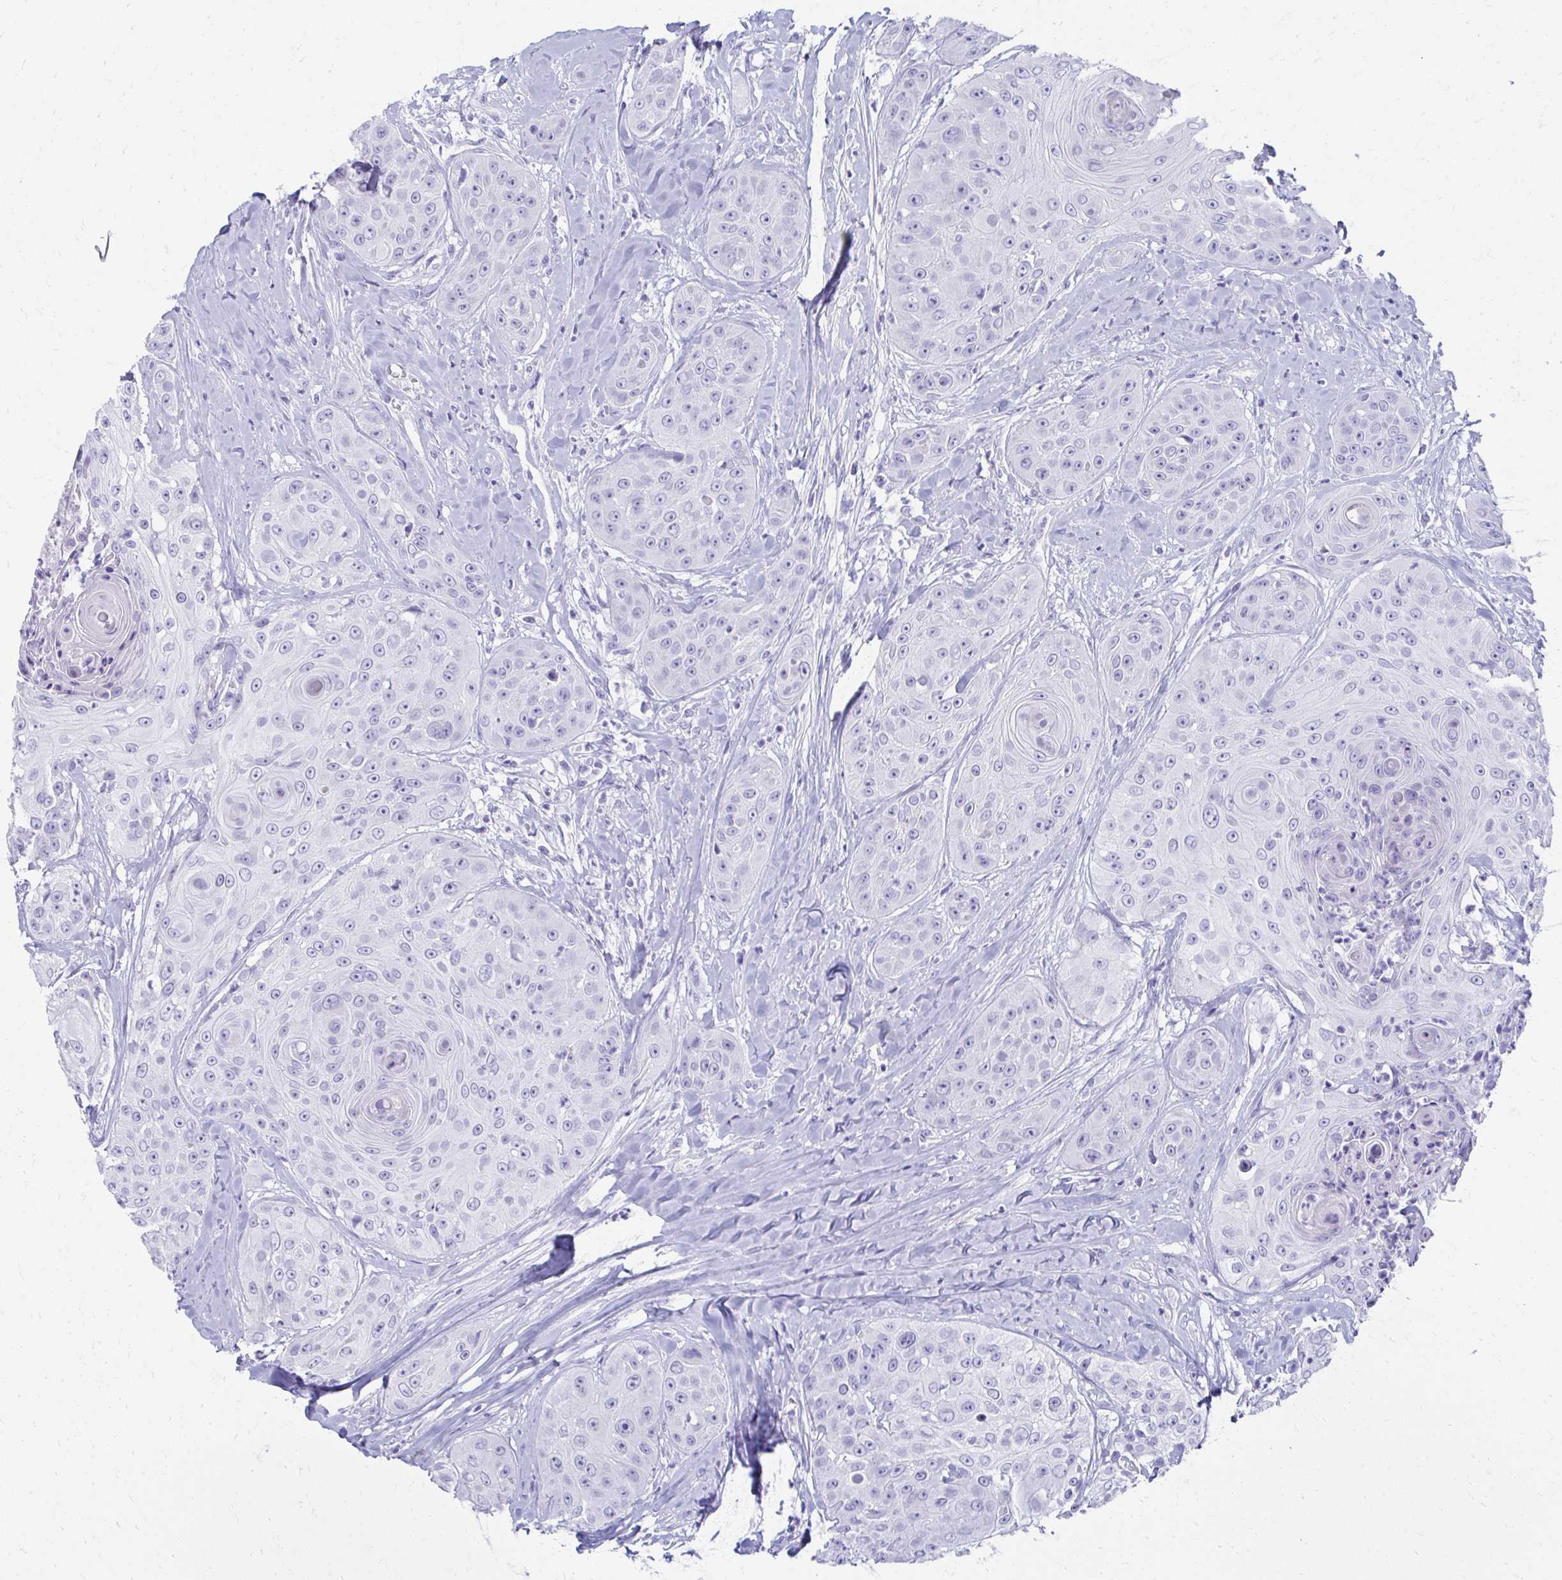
{"staining": {"intensity": "negative", "quantity": "none", "location": "none"}, "tissue": "head and neck cancer", "cell_type": "Tumor cells", "image_type": "cancer", "snomed": [{"axis": "morphology", "description": "Squamous cell carcinoma, NOS"}, {"axis": "topography", "description": "Head-Neck"}], "caption": "This is an IHC micrograph of squamous cell carcinoma (head and neck). There is no expression in tumor cells.", "gene": "SEC14L3", "patient": {"sex": "male", "age": 83}}